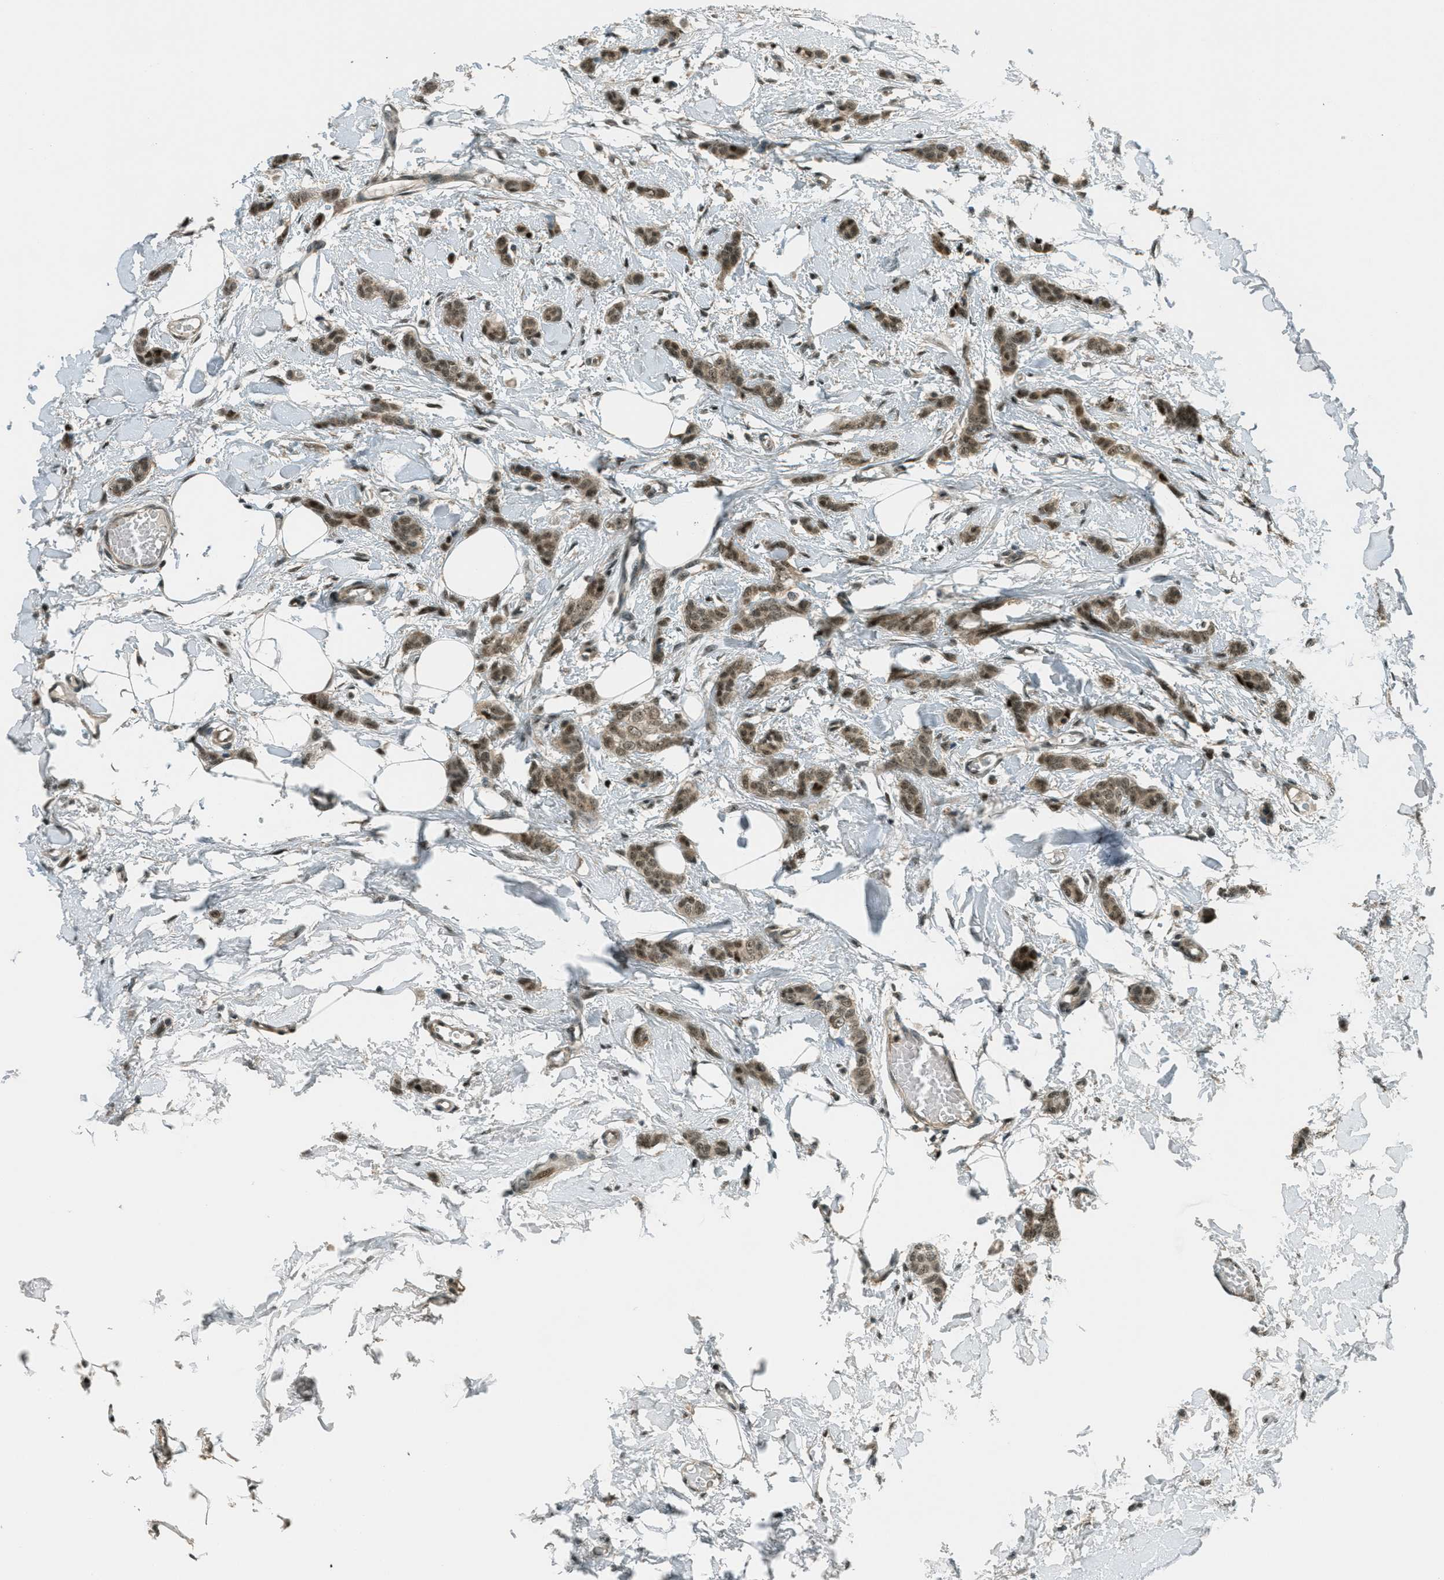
{"staining": {"intensity": "moderate", "quantity": ">75%", "location": "cytoplasmic/membranous,nuclear"}, "tissue": "breast cancer", "cell_type": "Tumor cells", "image_type": "cancer", "snomed": [{"axis": "morphology", "description": "Lobular carcinoma"}, {"axis": "topography", "description": "Skin"}, {"axis": "topography", "description": "Breast"}], "caption": "Immunohistochemistry (DAB (3,3'-diaminobenzidine)) staining of human breast cancer (lobular carcinoma) displays moderate cytoplasmic/membranous and nuclear protein positivity in approximately >75% of tumor cells.", "gene": "FOXM1", "patient": {"sex": "female", "age": 46}}